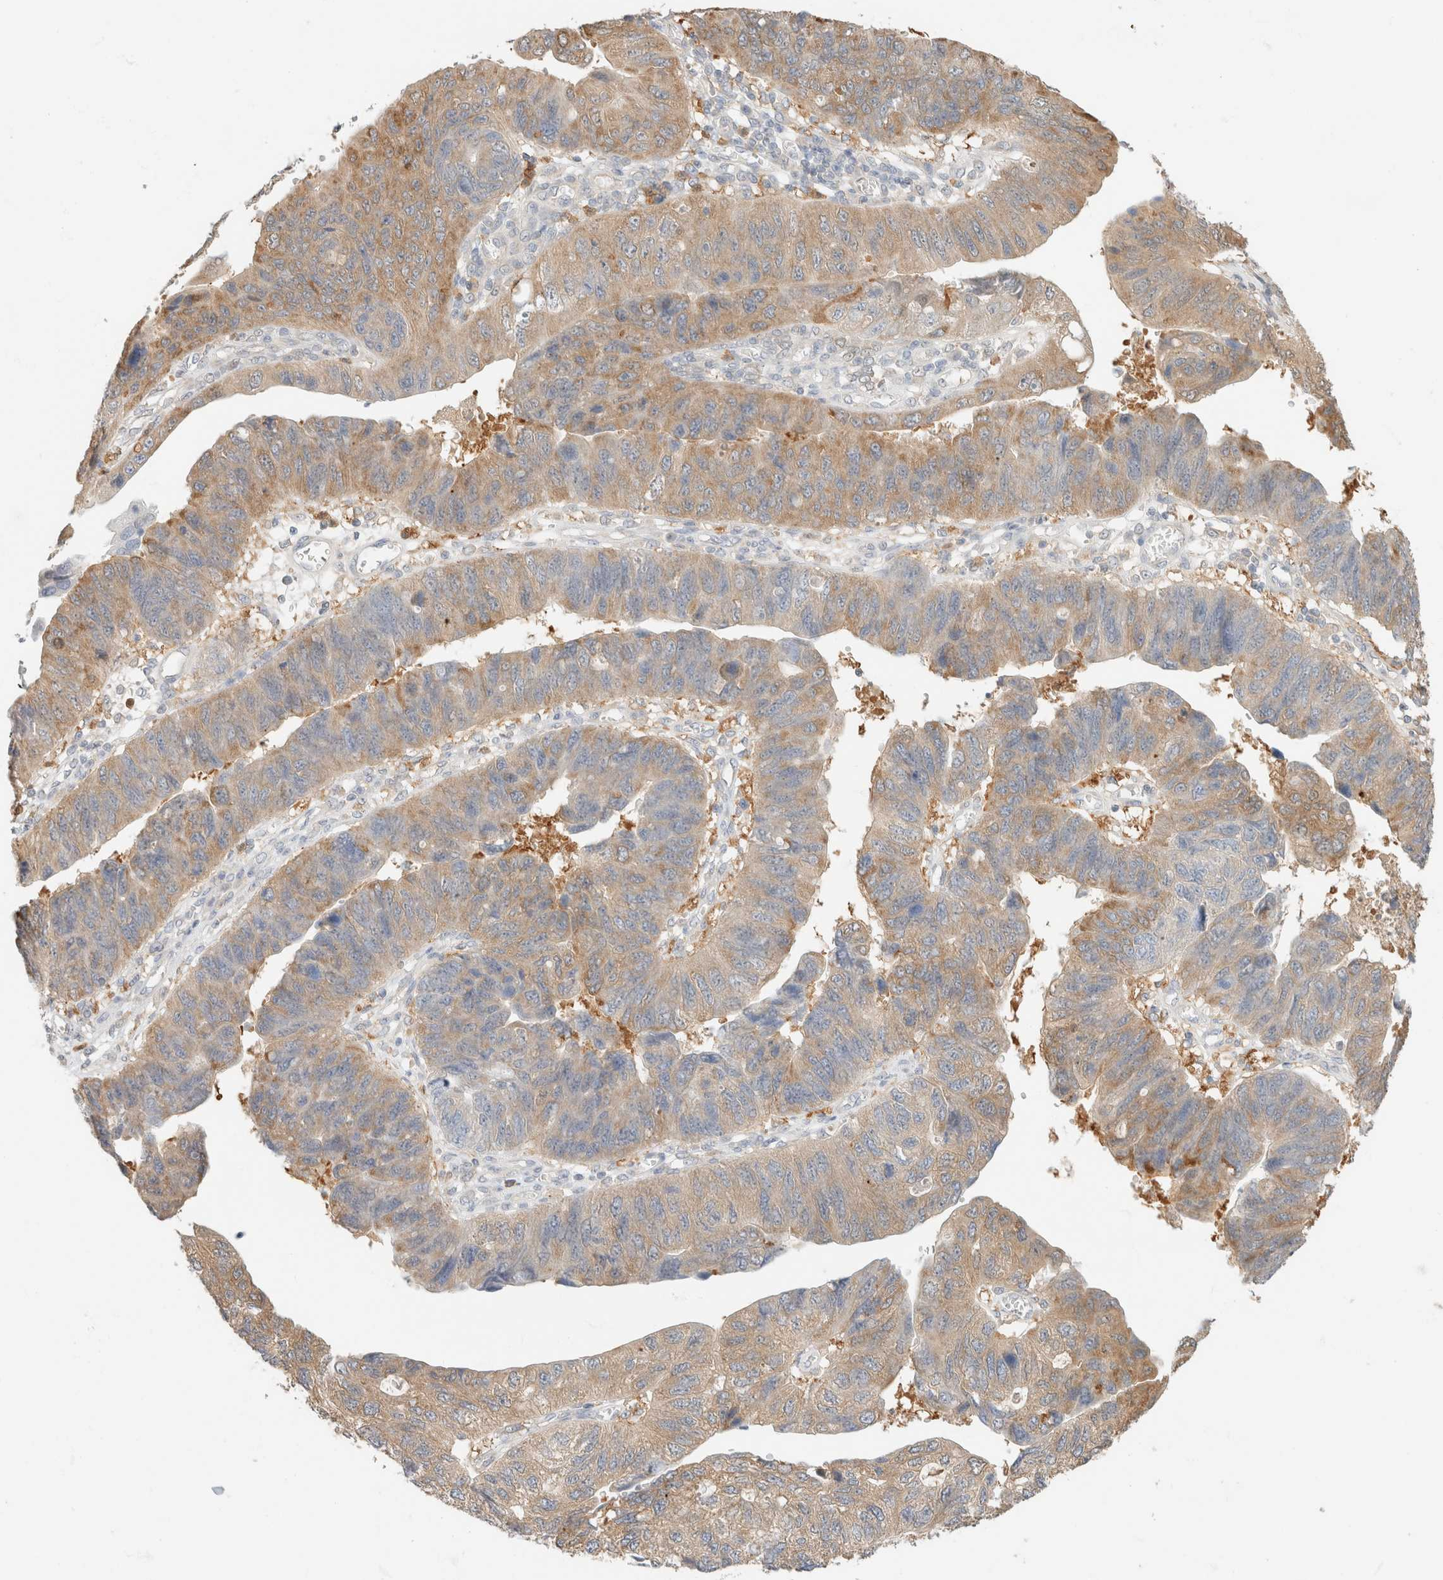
{"staining": {"intensity": "weak", "quantity": ">75%", "location": "cytoplasmic/membranous"}, "tissue": "stomach cancer", "cell_type": "Tumor cells", "image_type": "cancer", "snomed": [{"axis": "morphology", "description": "Adenocarcinoma, NOS"}, {"axis": "topography", "description": "Stomach"}], "caption": "A low amount of weak cytoplasmic/membranous expression is identified in about >75% of tumor cells in stomach cancer (adenocarcinoma) tissue.", "gene": "GPI", "patient": {"sex": "male", "age": 59}}